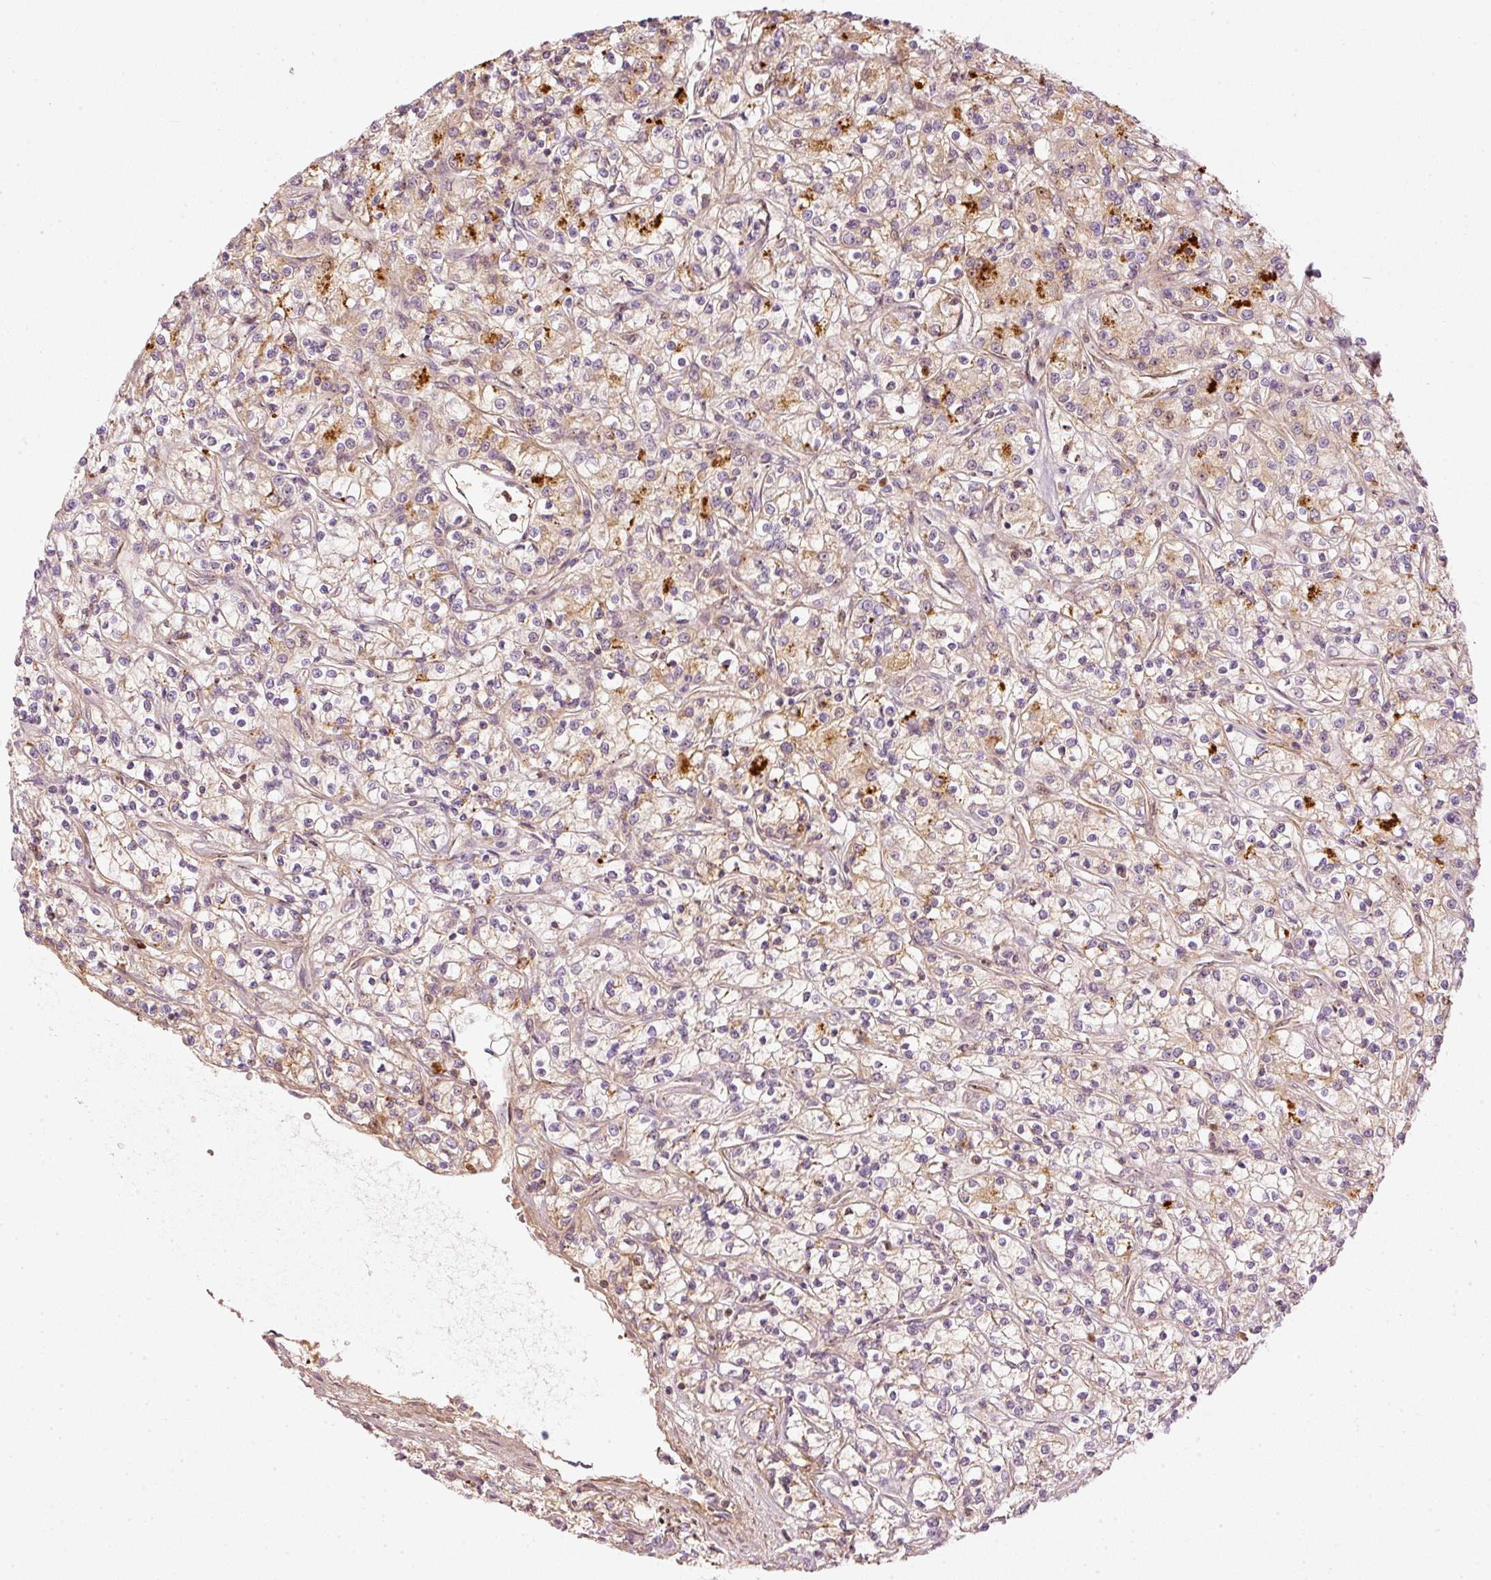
{"staining": {"intensity": "moderate", "quantity": "25%-75%", "location": "cytoplasmic/membranous"}, "tissue": "renal cancer", "cell_type": "Tumor cells", "image_type": "cancer", "snomed": [{"axis": "morphology", "description": "Adenocarcinoma, NOS"}, {"axis": "topography", "description": "Kidney"}], "caption": "Adenocarcinoma (renal) stained for a protein (brown) exhibits moderate cytoplasmic/membranous positive expression in approximately 25%-75% of tumor cells.", "gene": "VCAM1", "patient": {"sex": "female", "age": 59}}